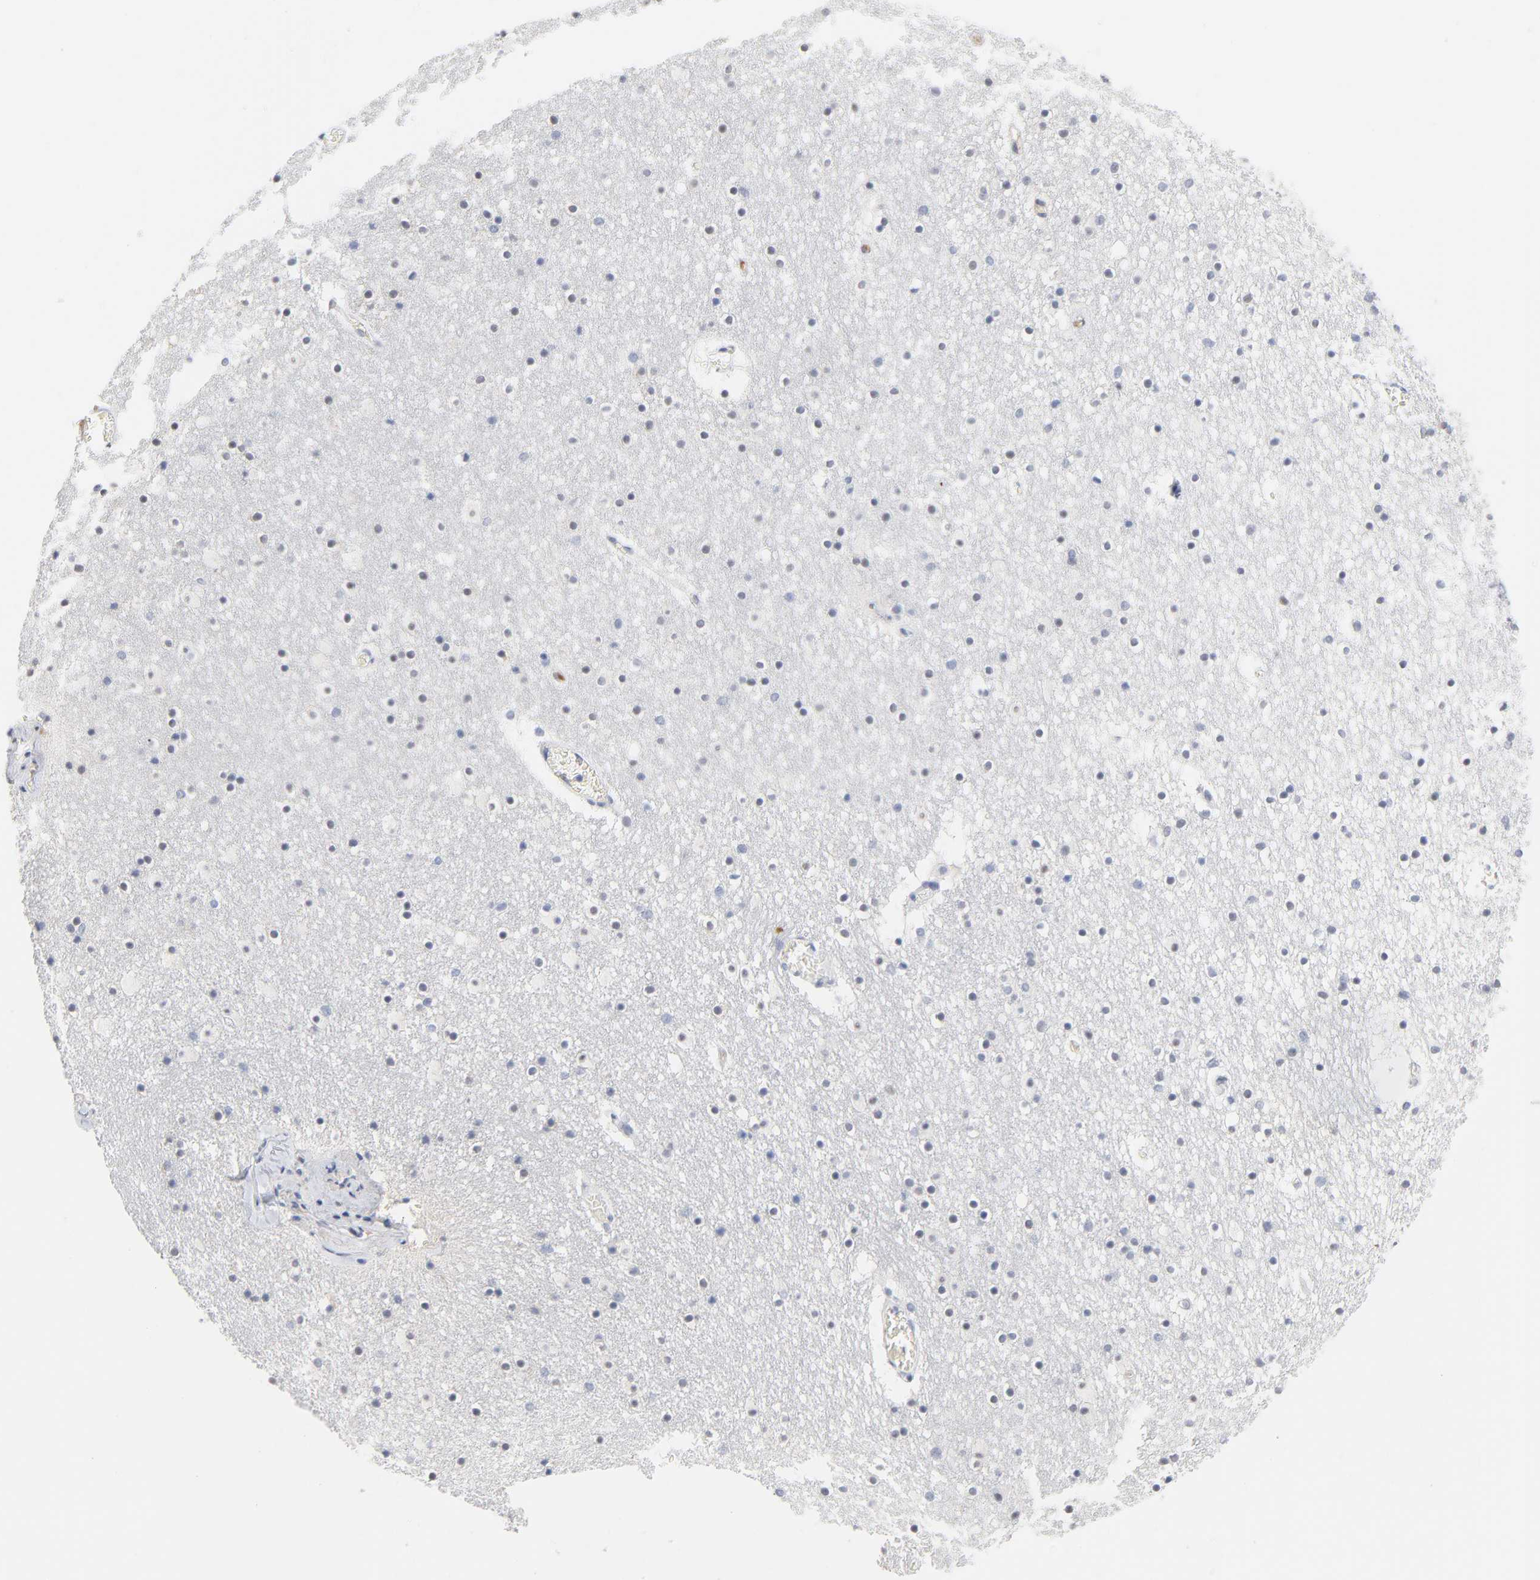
{"staining": {"intensity": "negative", "quantity": "none", "location": "none"}, "tissue": "caudate", "cell_type": "Glial cells", "image_type": "normal", "snomed": [{"axis": "morphology", "description": "Normal tissue, NOS"}, {"axis": "topography", "description": "Lateral ventricle wall"}], "caption": "This is a image of immunohistochemistry staining of benign caudate, which shows no expression in glial cells. The staining was performed using DAB (3,3'-diaminobenzidine) to visualize the protein expression in brown, while the nuclei were stained in blue with hematoxylin (Magnification: 20x).", "gene": "SERPINA4", "patient": {"sex": "male", "age": 45}}